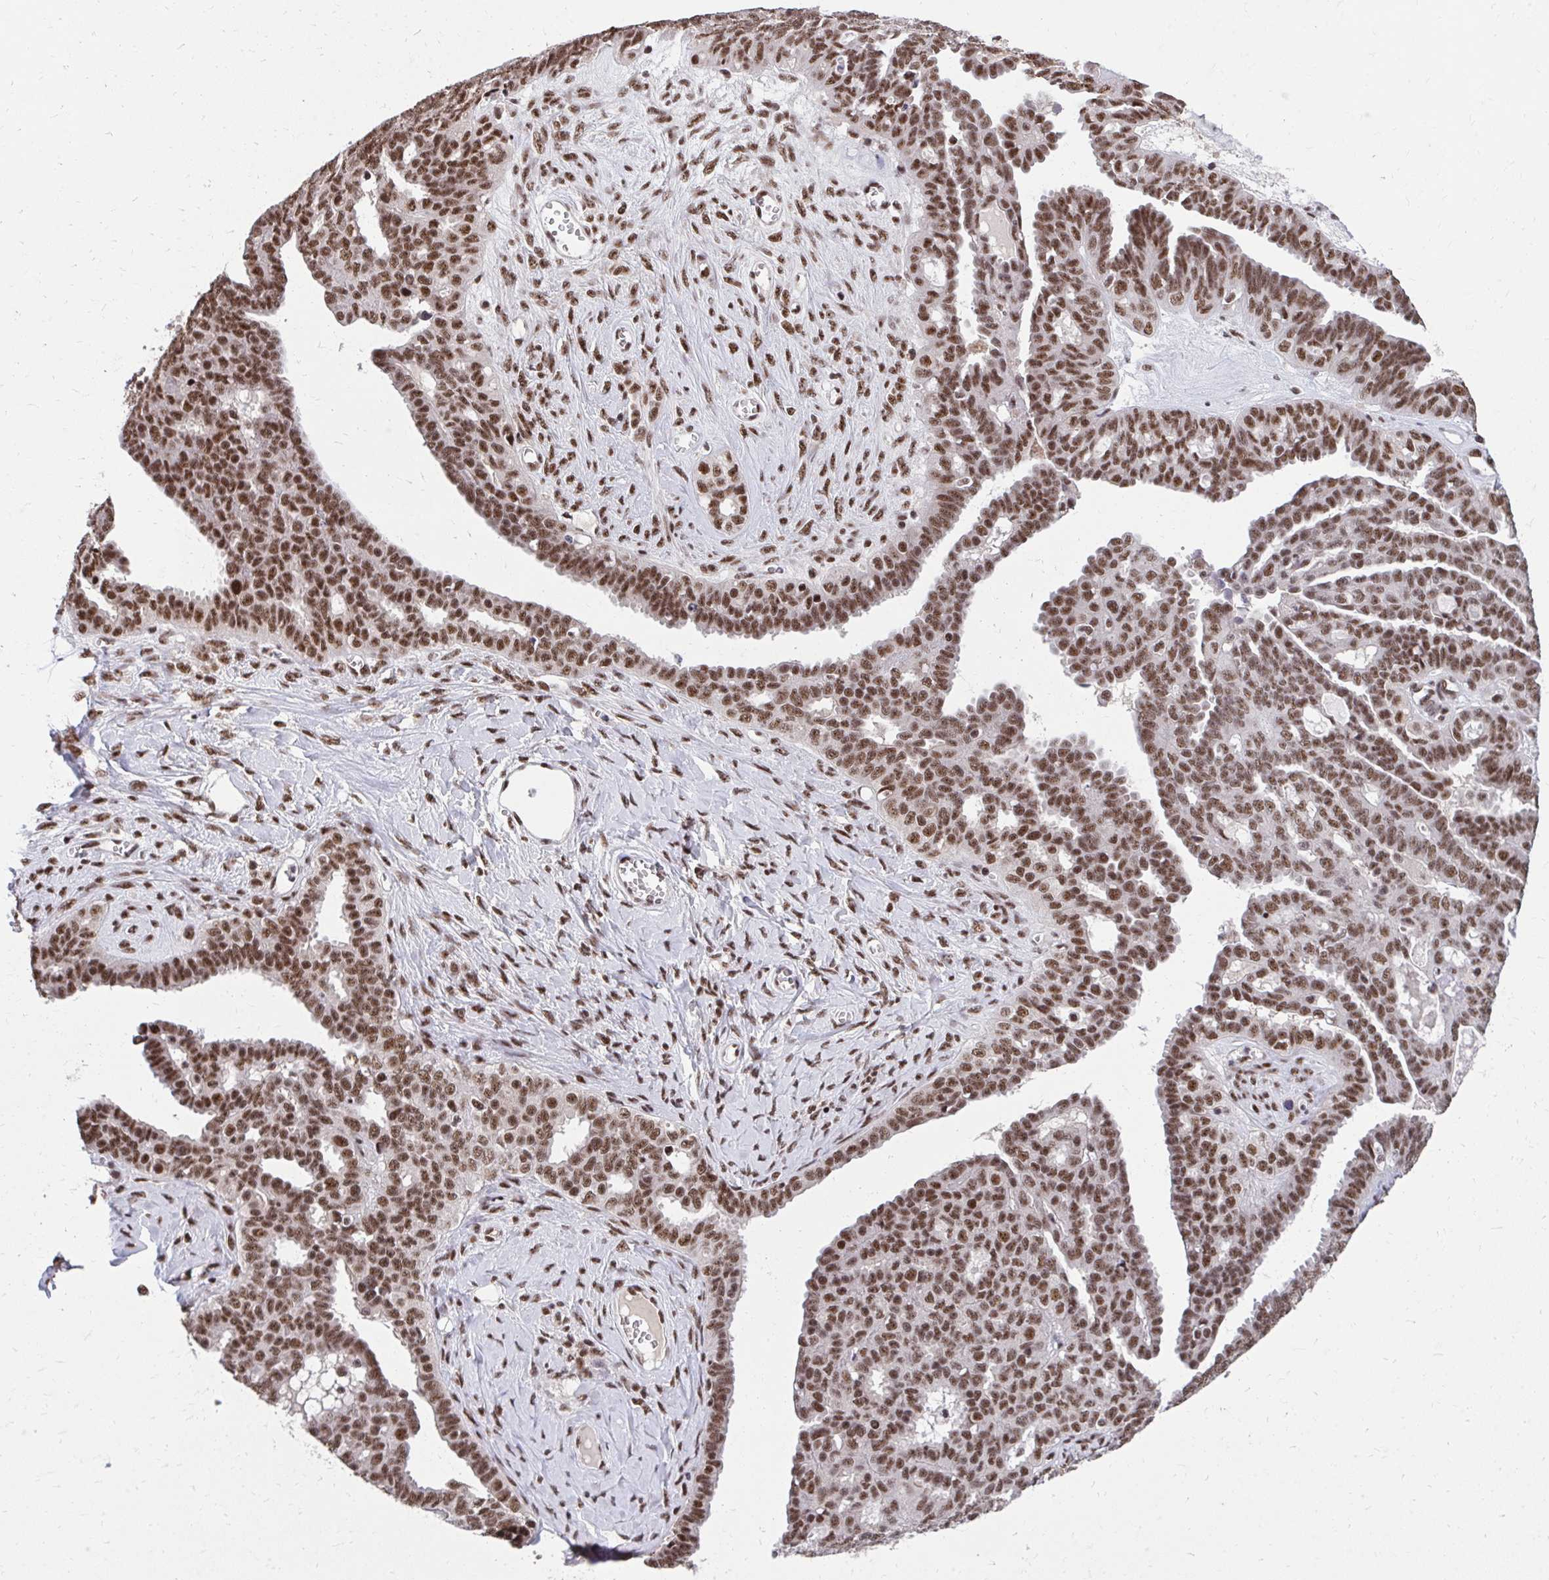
{"staining": {"intensity": "moderate", "quantity": ">75%", "location": "nuclear"}, "tissue": "ovarian cancer", "cell_type": "Tumor cells", "image_type": "cancer", "snomed": [{"axis": "morphology", "description": "Cystadenocarcinoma, serous, NOS"}, {"axis": "topography", "description": "Ovary"}], "caption": "An image of human ovarian cancer (serous cystadenocarcinoma) stained for a protein shows moderate nuclear brown staining in tumor cells. Using DAB (3,3'-diaminobenzidine) (brown) and hematoxylin (blue) stains, captured at high magnification using brightfield microscopy.", "gene": "SYNE4", "patient": {"sex": "female", "age": 71}}